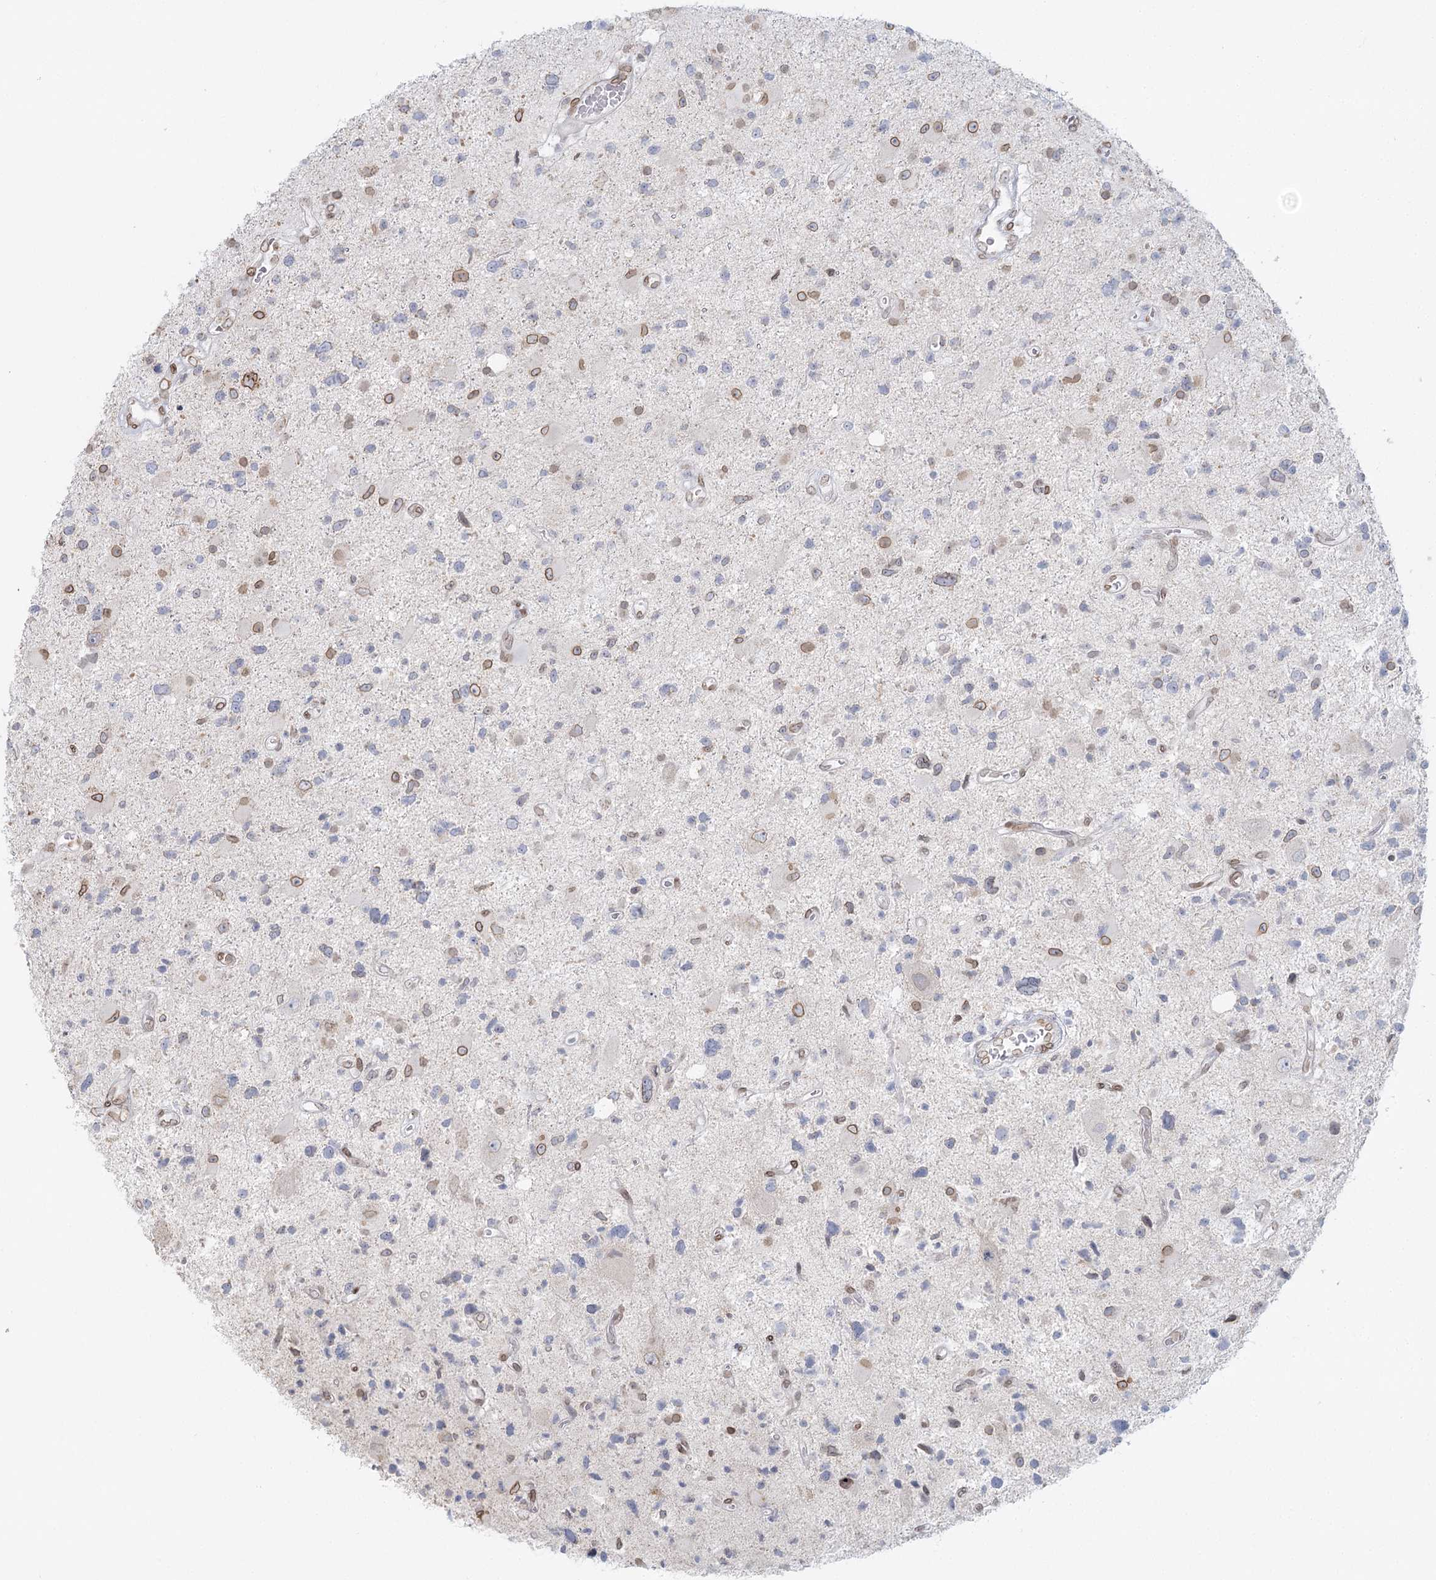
{"staining": {"intensity": "moderate", "quantity": "<25%", "location": "cytoplasmic/membranous,nuclear"}, "tissue": "glioma", "cell_type": "Tumor cells", "image_type": "cancer", "snomed": [{"axis": "morphology", "description": "Glioma, malignant, High grade"}, {"axis": "topography", "description": "Brain"}], "caption": "Human malignant high-grade glioma stained with a brown dye reveals moderate cytoplasmic/membranous and nuclear positive staining in approximately <25% of tumor cells.", "gene": "VWA5A", "patient": {"sex": "male", "age": 33}}